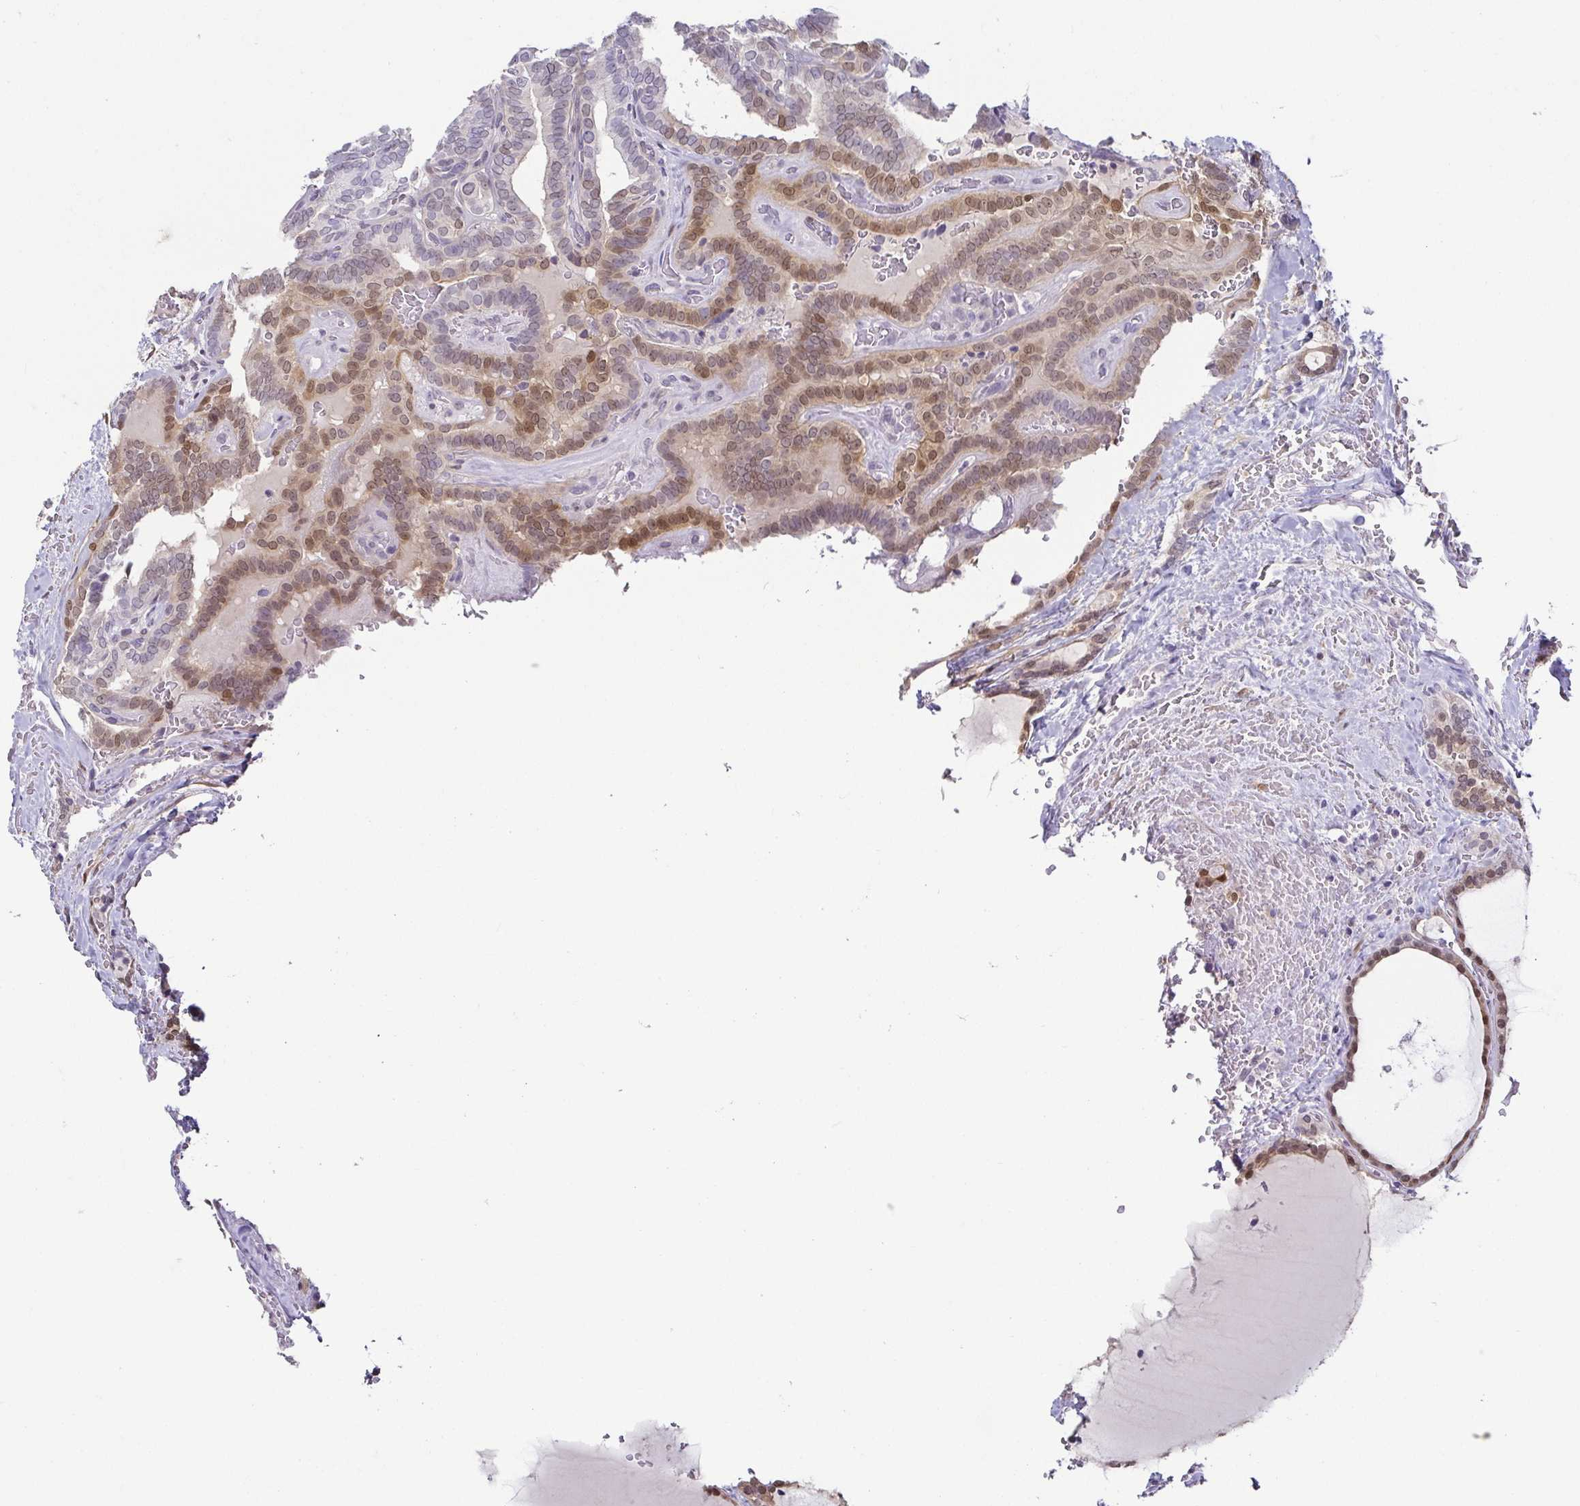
{"staining": {"intensity": "moderate", "quantity": "25%-75%", "location": "cytoplasmic/membranous,nuclear"}, "tissue": "thyroid cancer", "cell_type": "Tumor cells", "image_type": "cancer", "snomed": [{"axis": "morphology", "description": "Papillary adenocarcinoma, NOS"}, {"axis": "topography", "description": "Thyroid gland"}], "caption": "Immunohistochemistry (IHC) of human thyroid papillary adenocarcinoma demonstrates medium levels of moderate cytoplasmic/membranous and nuclear expression in about 25%-75% of tumor cells.", "gene": "HOPX", "patient": {"sex": "female", "age": 21}}